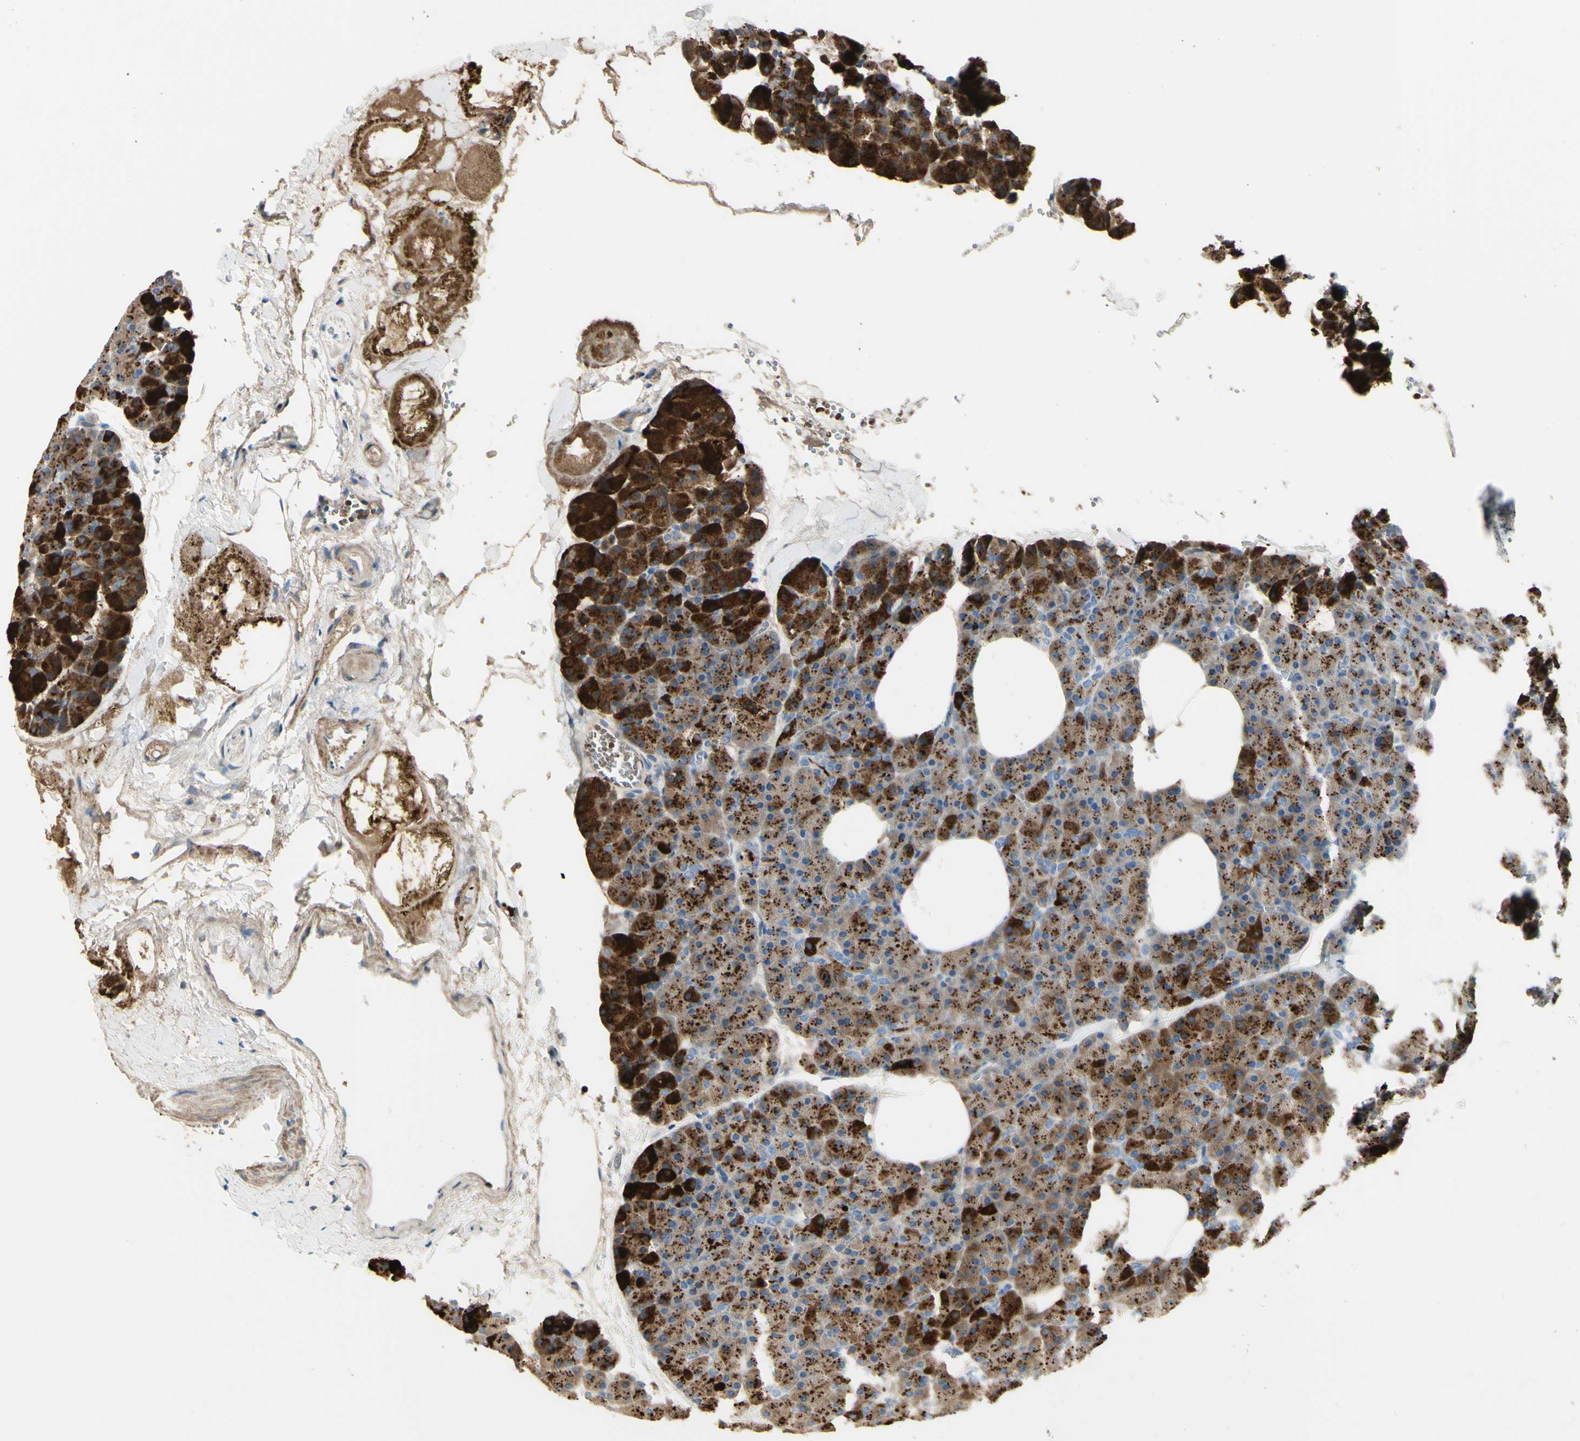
{"staining": {"intensity": "strong", "quantity": ">75%", "location": "cytoplasmic/membranous"}, "tissue": "pancreas", "cell_type": "Exocrine glandular cells", "image_type": "normal", "snomed": [{"axis": "morphology", "description": "Normal tissue, NOS"}, {"axis": "topography", "description": "Pancreas"}], "caption": "Immunohistochemistry (IHC) of normal pancreas exhibits high levels of strong cytoplasmic/membranous expression in about >75% of exocrine glandular cells.", "gene": "NCBP2L", "patient": {"sex": "female", "age": 35}}